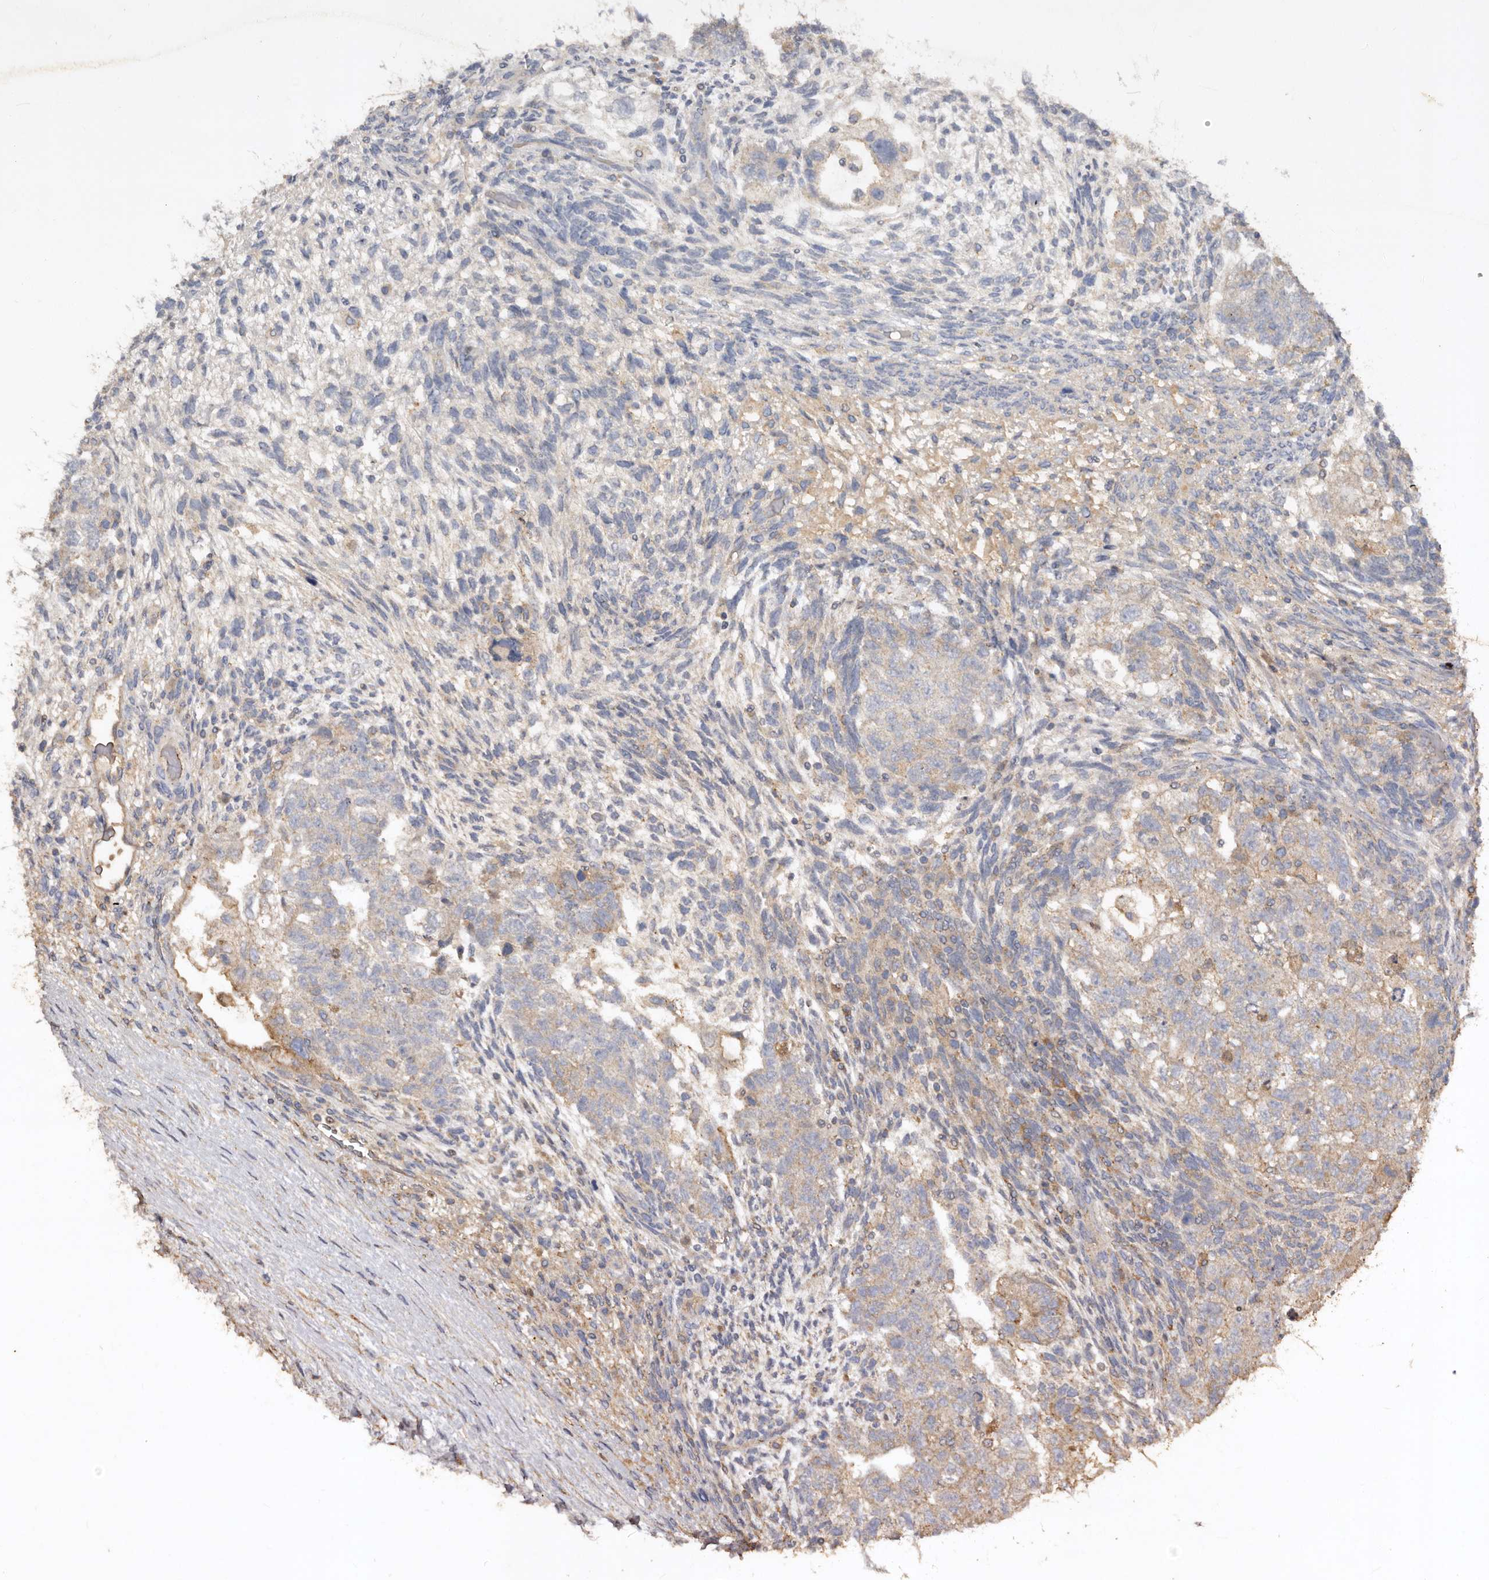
{"staining": {"intensity": "weak", "quantity": "<25%", "location": "cytoplasmic/membranous"}, "tissue": "testis cancer", "cell_type": "Tumor cells", "image_type": "cancer", "snomed": [{"axis": "morphology", "description": "Normal tissue, NOS"}, {"axis": "morphology", "description": "Carcinoma, Embryonal, NOS"}, {"axis": "topography", "description": "Testis"}], "caption": "This is a photomicrograph of immunohistochemistry staining of embryonal carcinoma (testis), which shows no staining in tumor cells.", "gene": "FARS2", "patient": {"sex": "male", "age": 36}}